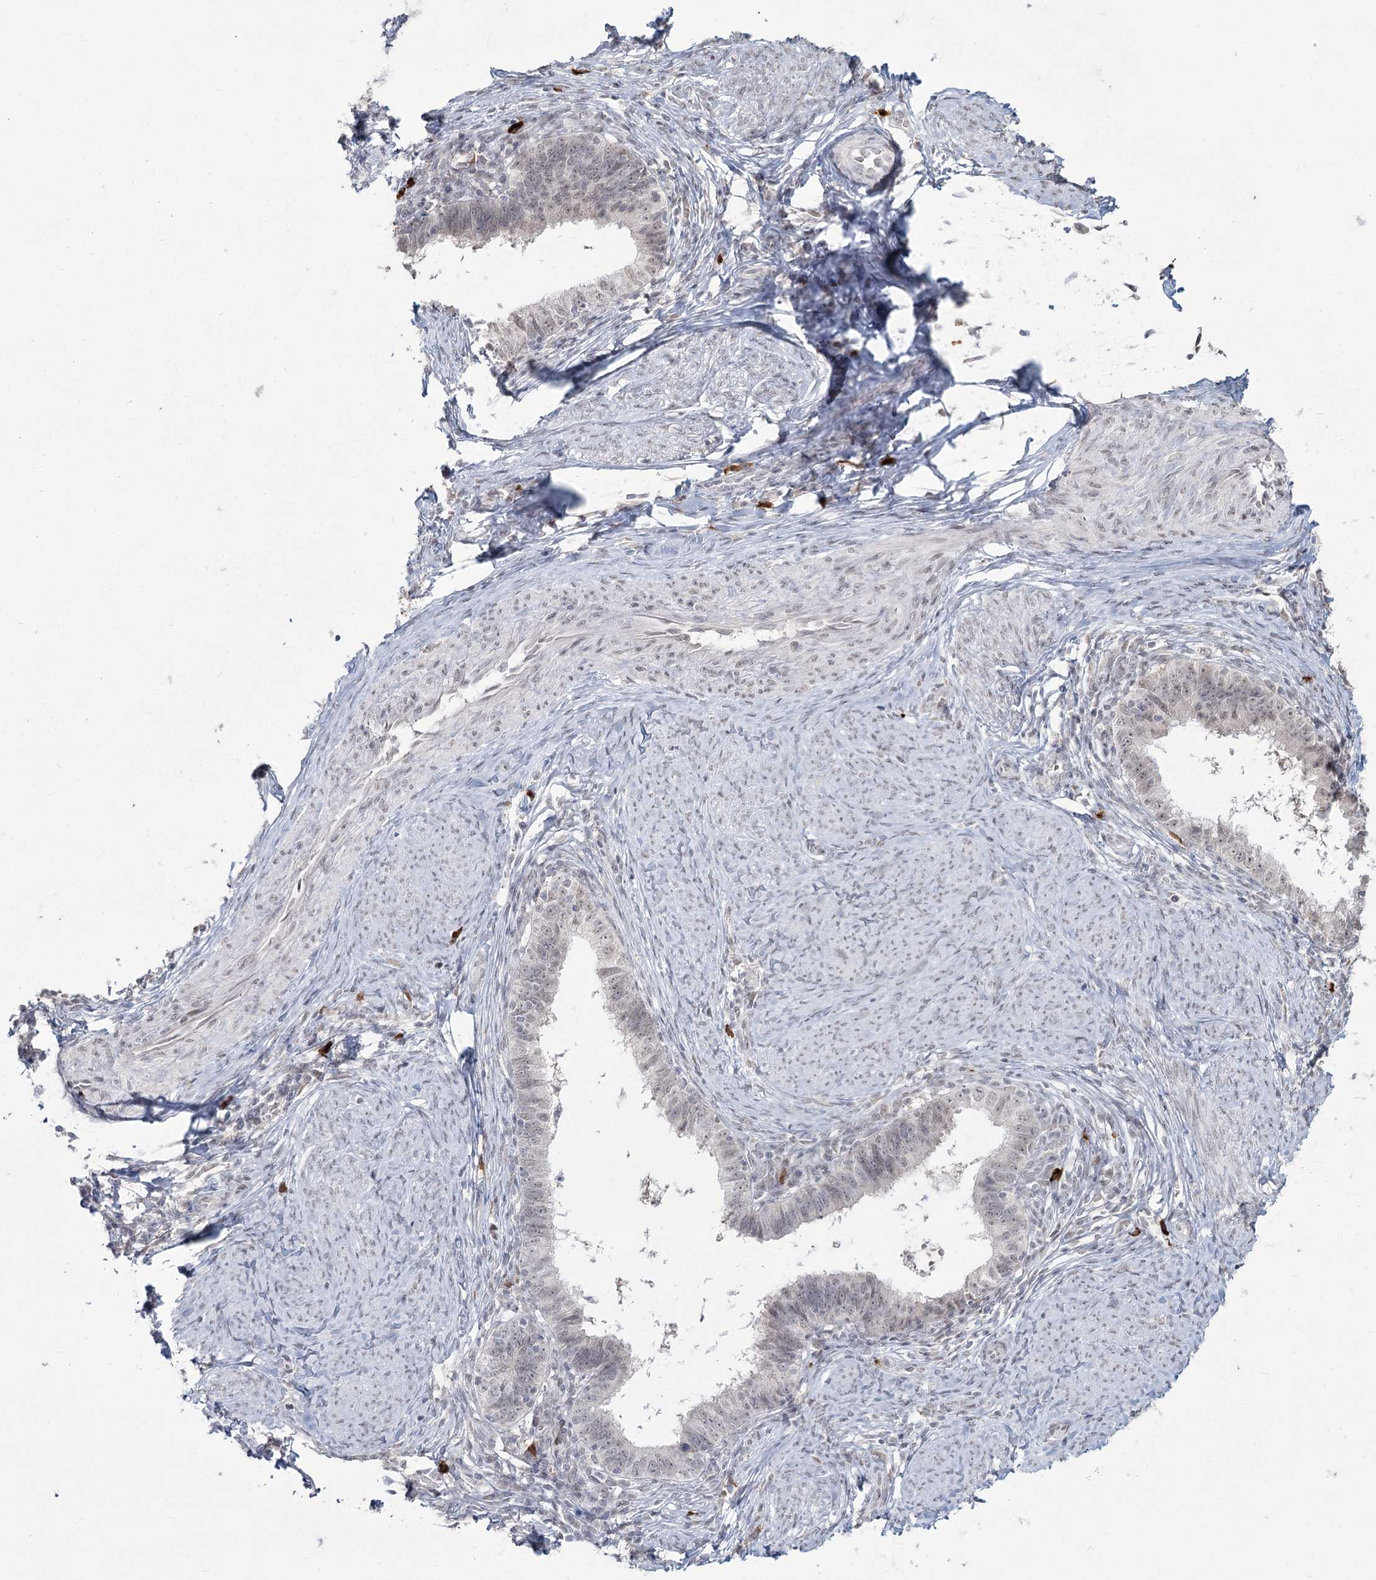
{"staining": {"intensity": "negative", "quantity": "none", "location": "none"}, "tissue": "cervical cancer", "cell_type": "Tumor cells", "image_type": "cancer", "snomed": [{"axis": "morphology", "description": "Adenocarcinoma, NOS"}, {"axis": "topography", "description": "Cervix"}], "caption": "This is an immunohistochemistry (IHC) micrograph of cervical adenocarcinoma. There is no staining in tumor cells.", "gene": "LY6G5C", "patient": {"sex": "female", "age": 36}}